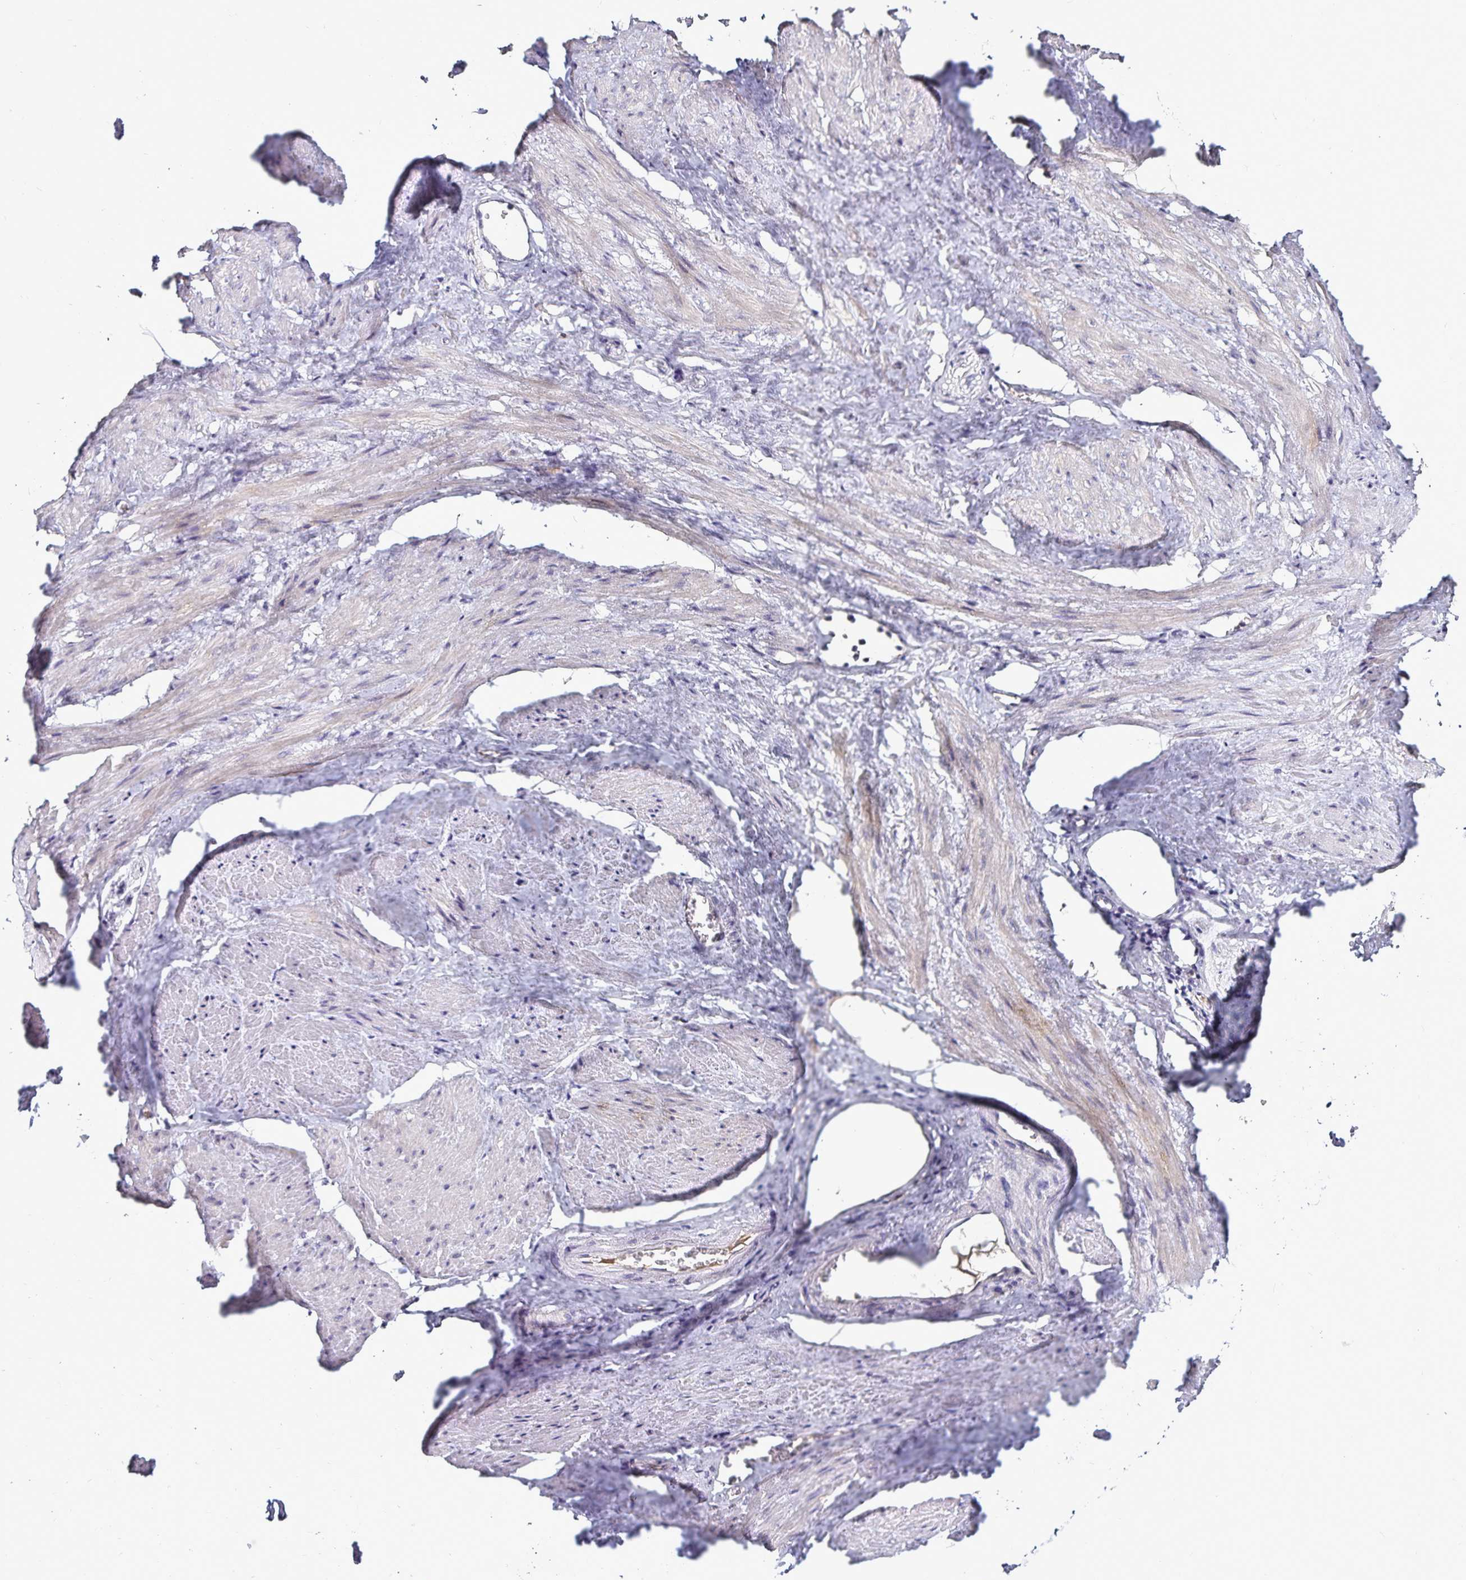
{"staining": {"intensity": "negative", "quantity": "none", "location": "none"}, "tissue": "adipose tissue", "cell_type": "Adipocytes", "image_type": "normal", "snomed": [{"axis": "morphology", "description": "Normal tissue, NOS"}, {"axis": "topography", "description": "Prostate"}, {"axis": "topography", "description": "Peripheral nerve tissue"}], "caption": "Immunohistochemistry (IHC) of unremarkable human adipose tissue reveals no expression in adipocytes. The staining is performed using DAB brown chromogen with nuclei counter-stained in using hematoxylin.", "gene": "ACSL5", "patient": {"sex": "male", "age": 55}}